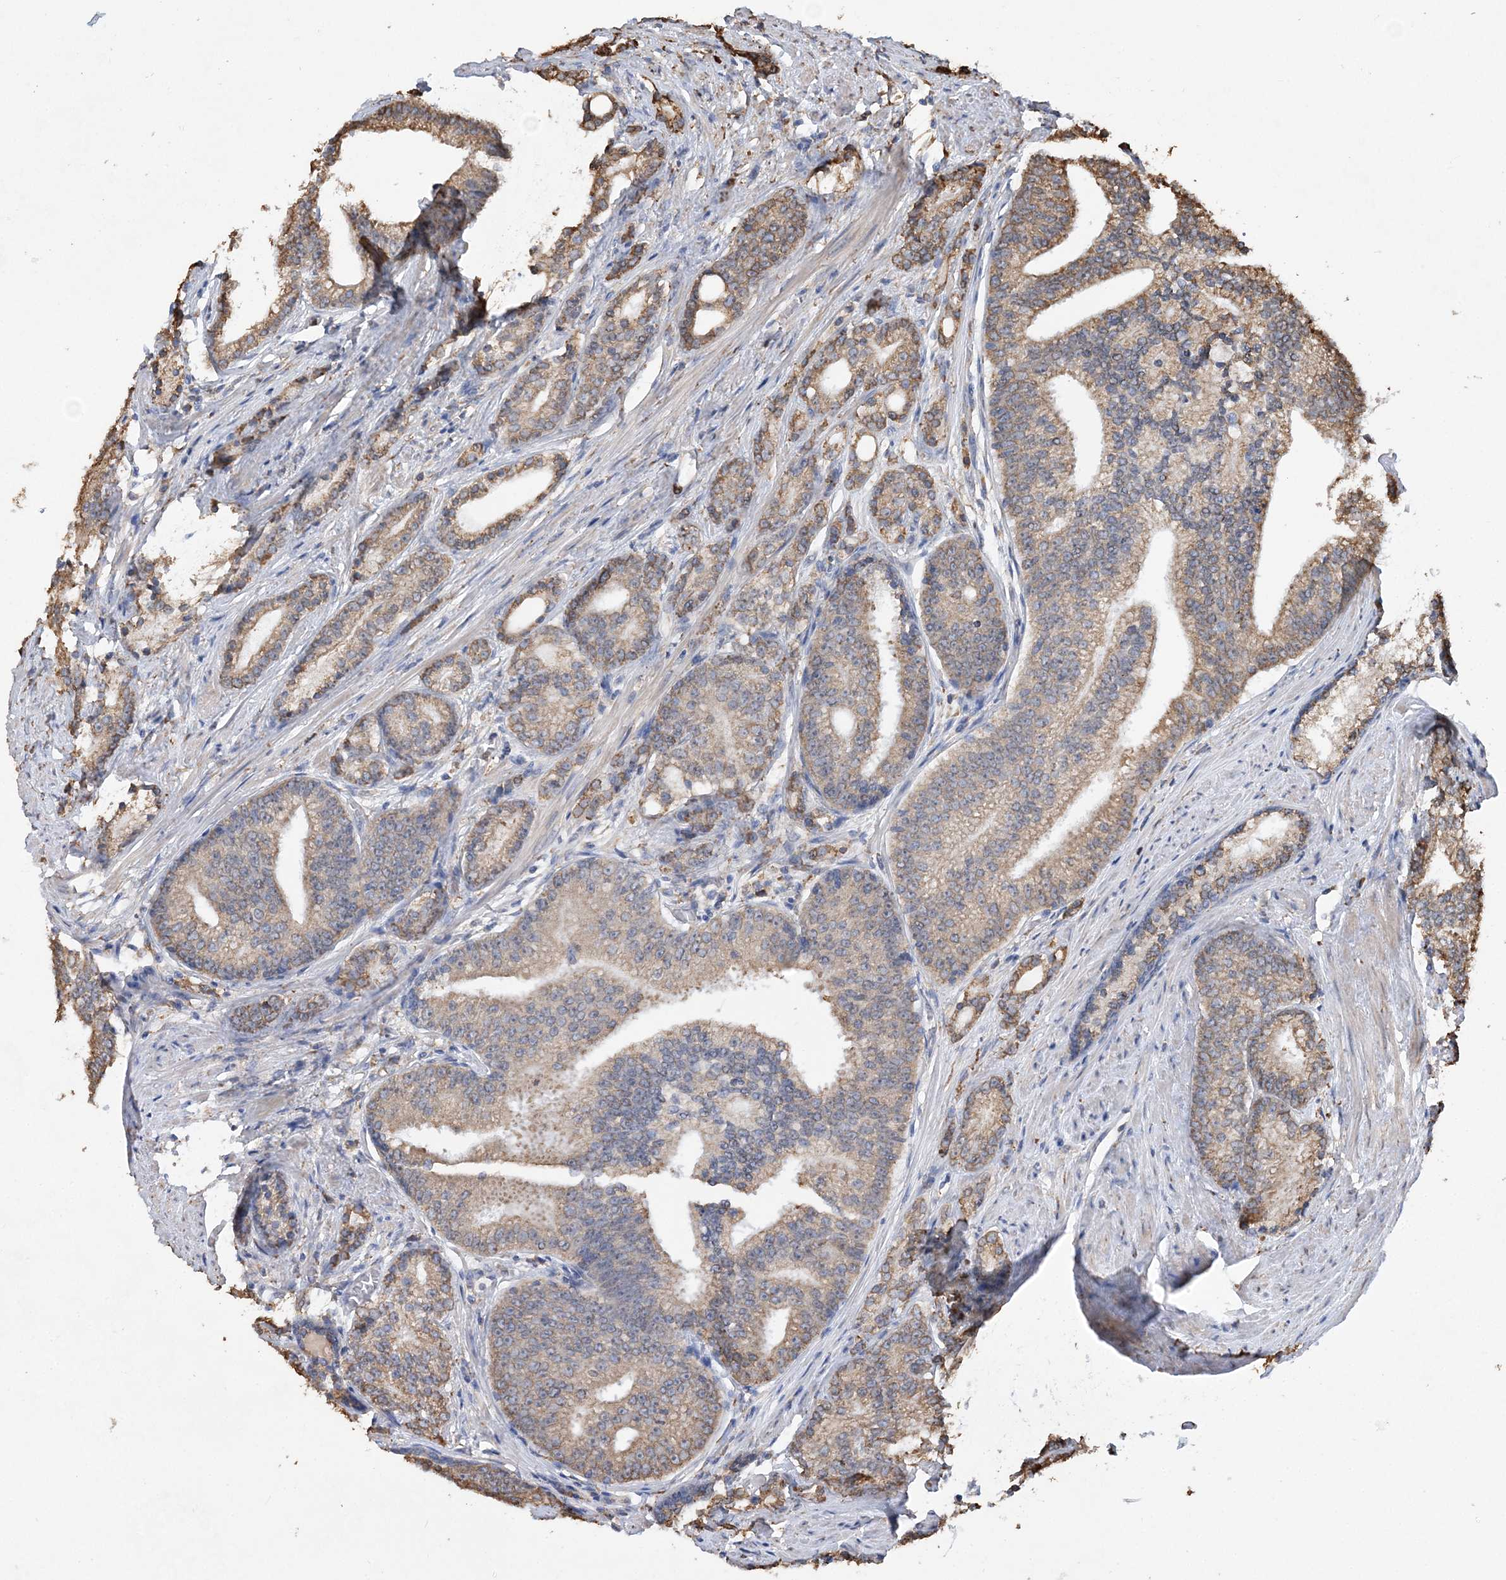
{"staining": {"intensity": "moderate", "quantity": ">75%", "location": "cytoplasmic/membranous"}, "tissue": "prostate cancer", "cell_type": "Tumor cells", "image_type": "cancer", "snomed": [{"axis": "morphology", "description": "Adenocarcinoma, Low grade"}, {"axis": "topography", "description": "Prostate"}], "caption": "This image exhibits immunohistochemistry (IHC) staining of human prostate cancer, with medium moderate cytoplasmic/membranous expression in approximately >75% of tumor cells.", "gene": "WDR12", "patient": {"sex": "male", "age": 71}}